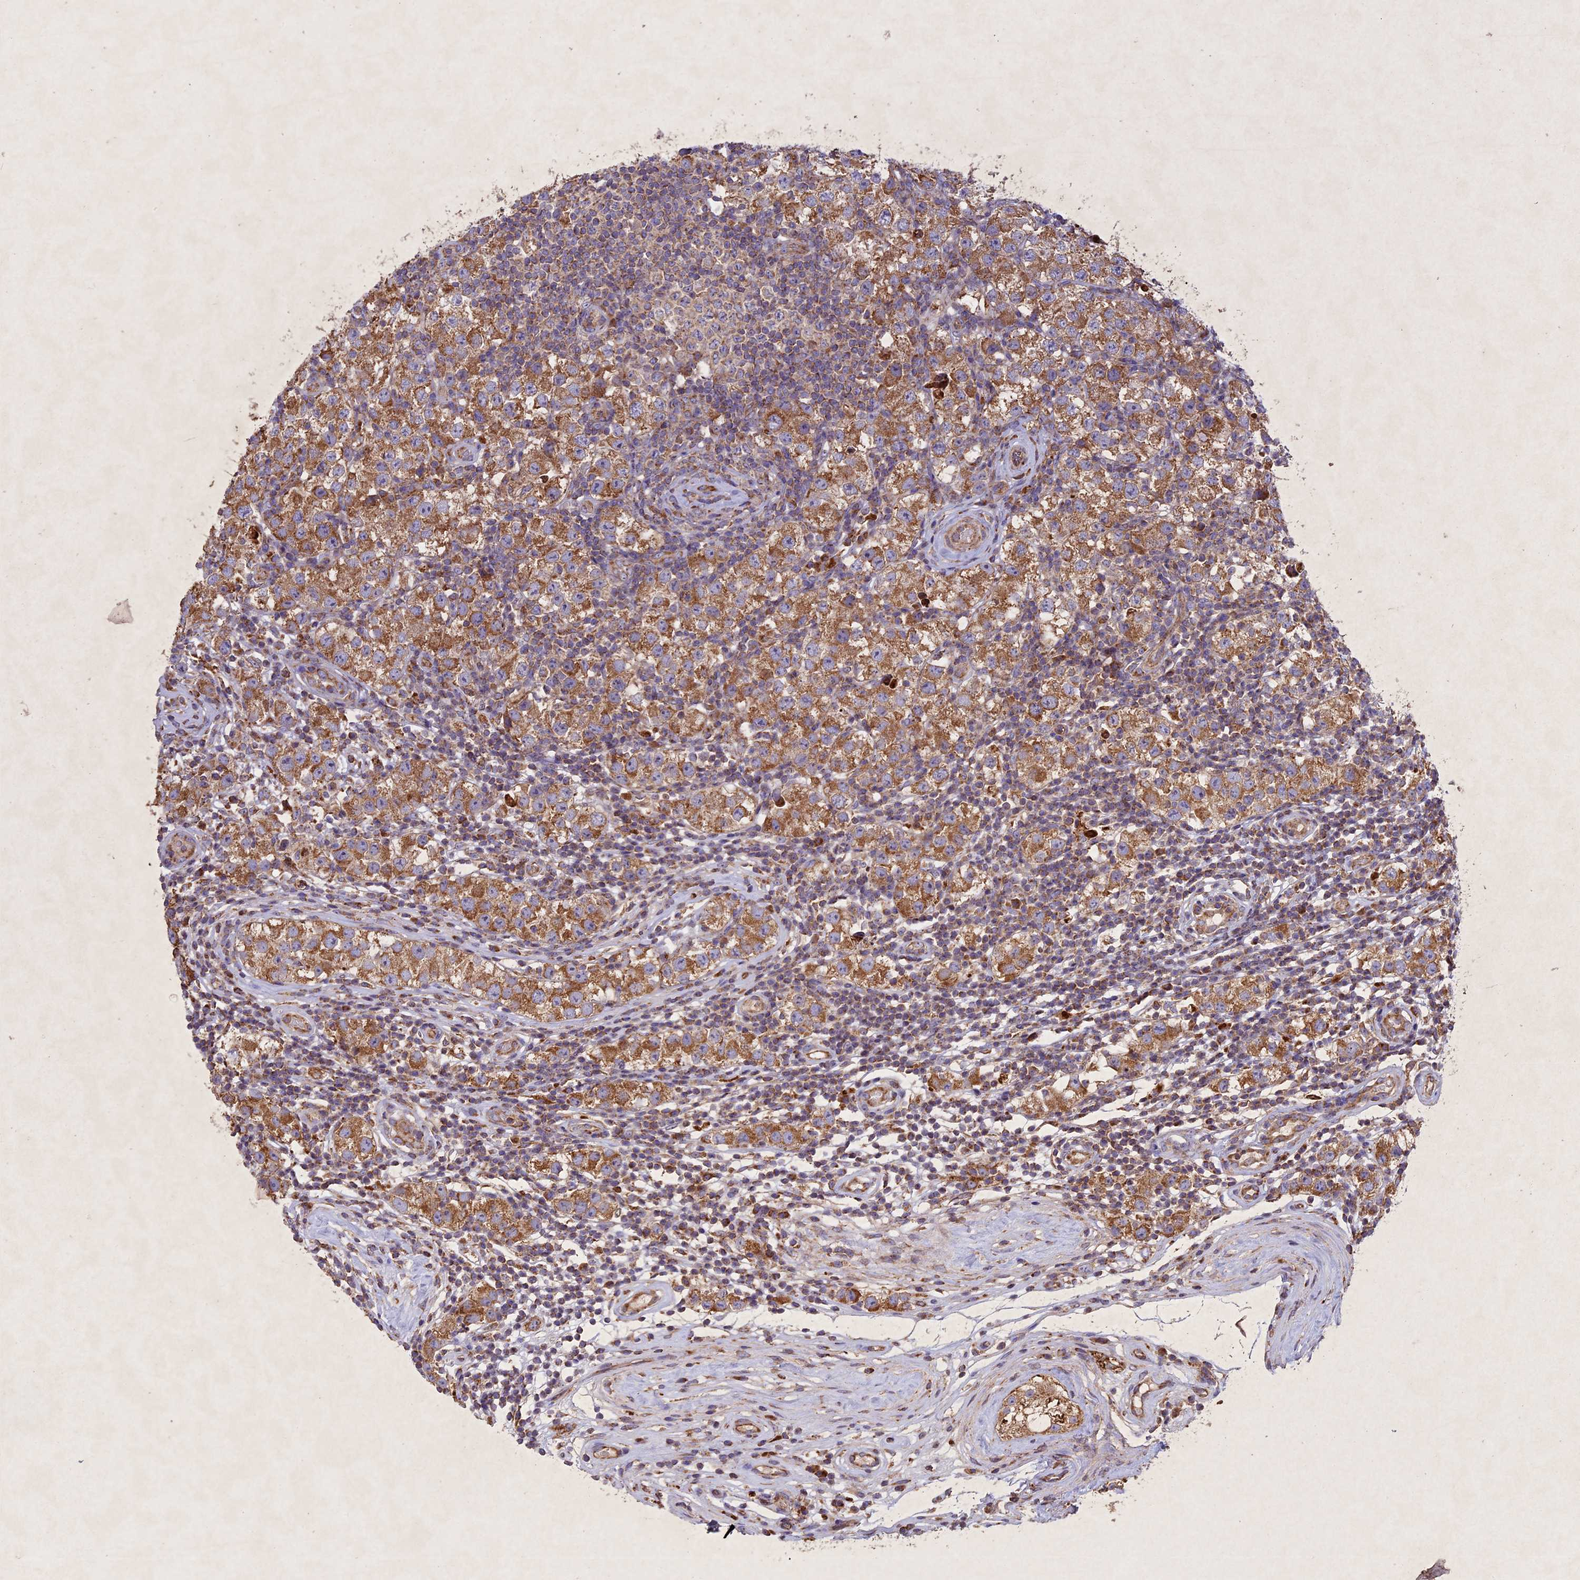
{"staining": {"intensity": "moderate", "quantity": ">75%", "location": "cytoplasmic/membranous"}, "tissue": "testis cancer", "cell_type": "Tumor cells", "image_type": "cancer", "snomed": [{"axis": "morphology", "description": "Seminoma, NOS"}, {"axis": "topography", "description": "Testis"}], "caption": "High-magnification brightfield microscopy of testis cancer (seminoma) stained with DAB (brown) and counterstained with hematoxylin (blue). tumor cells exhibit moderate cytoplasmic/membranous expression is identified in approximately>75% of cells.", "gene": "CIAO2B", "patient": {"sex": "male", "age": 34}}